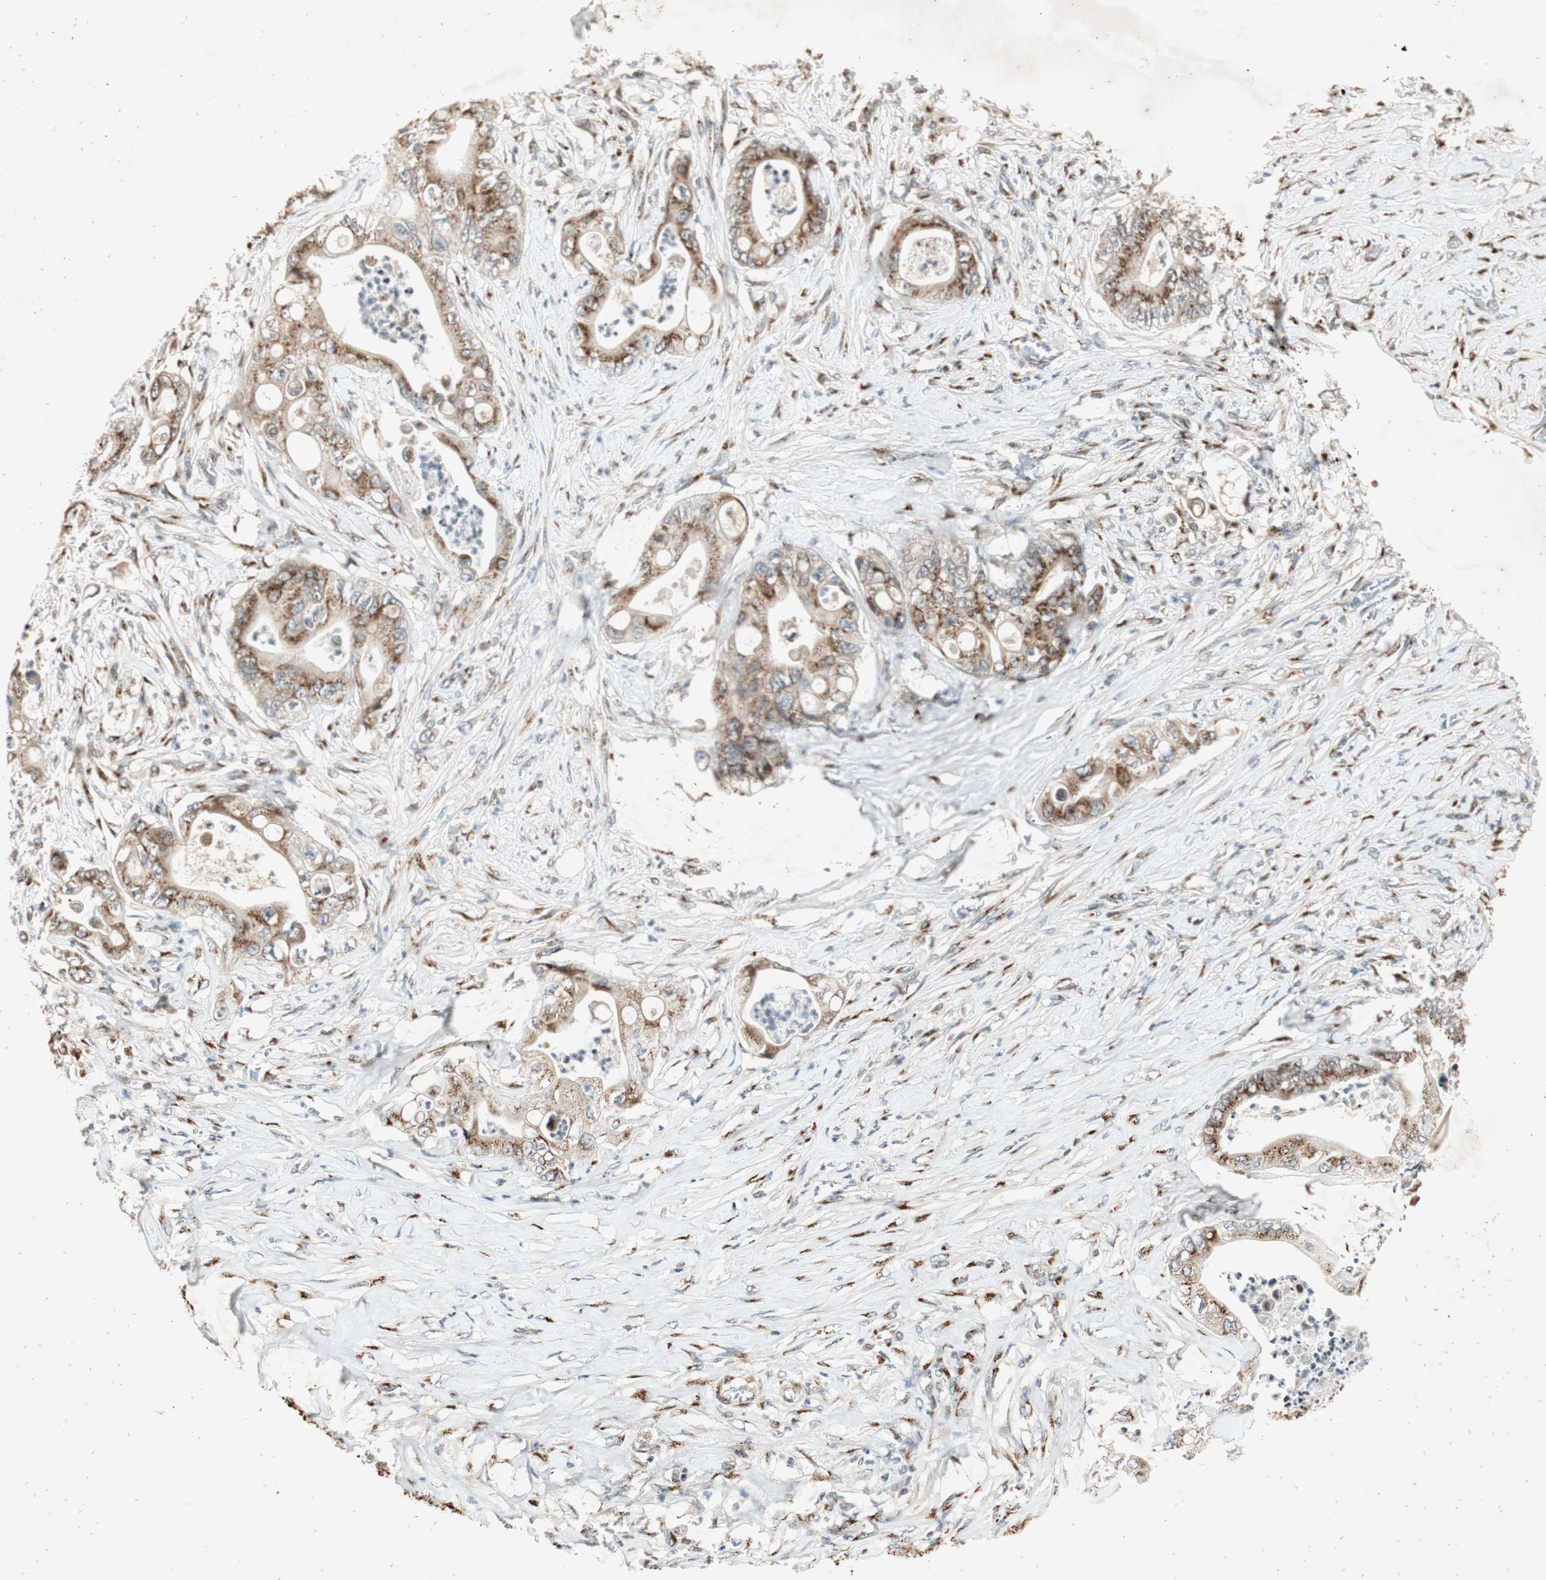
{"staining": {"intensity": "moderate", "quantity": ">75%", "location": "cytoplasmic/membranous"}, "tissue": "stomach cancer", "cell_type": "Tumor cells", "image_type": "cancer", "snomed": [{"axis": "morphology", "description": "Adenocarcinoma, NOS"}, {"axis": "topography", "description": "Stomach"}], "caption": "A photomicrograph showing moderate cytoplasmic/membranous staining in approximately >75% of tumor cells in stomach cancer, as visualized by brown immunohistochemical staining.", "gene": "NEO1", "patient": {"sex": "female", "age": 73}}